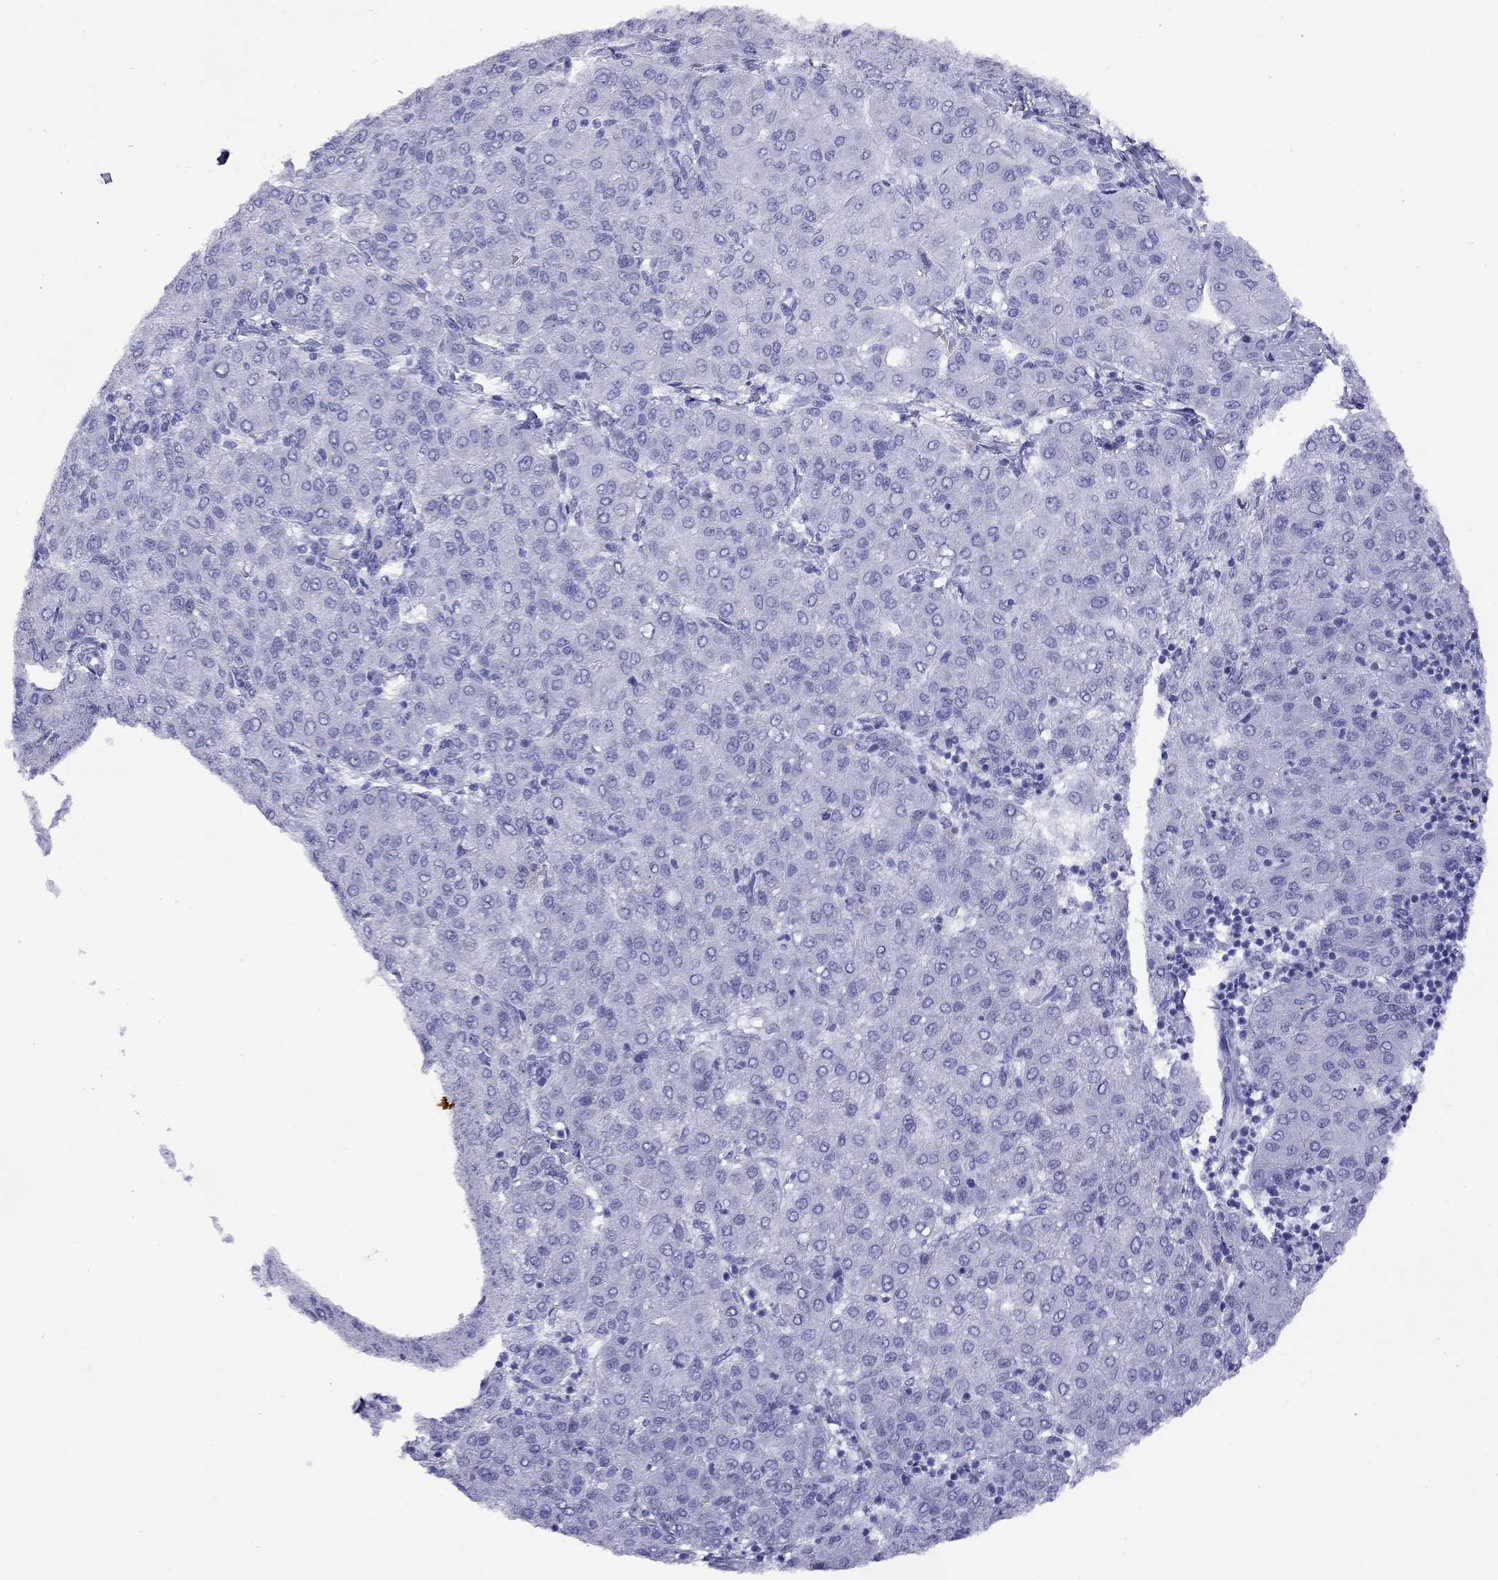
{"staining": {"intensity": "negative", "quantity": "none", "location": "none"}, "tissue": "liver cancer", "cell_type": "Tumor cells", "image_type": "cancer", "snomed": [{"axis": "morphology", "description": "Carcinoma, Hepatocellular, NOS"}, {"axis": "topography", "description": "Liver"}], "caption": "This is an immunohistochemistry micrograph of human liver hepatocellular carcinoma. There is no staining in tumor cells.", "gene": "GNAT3", "patient": {"sex": "male", "age": 65}}